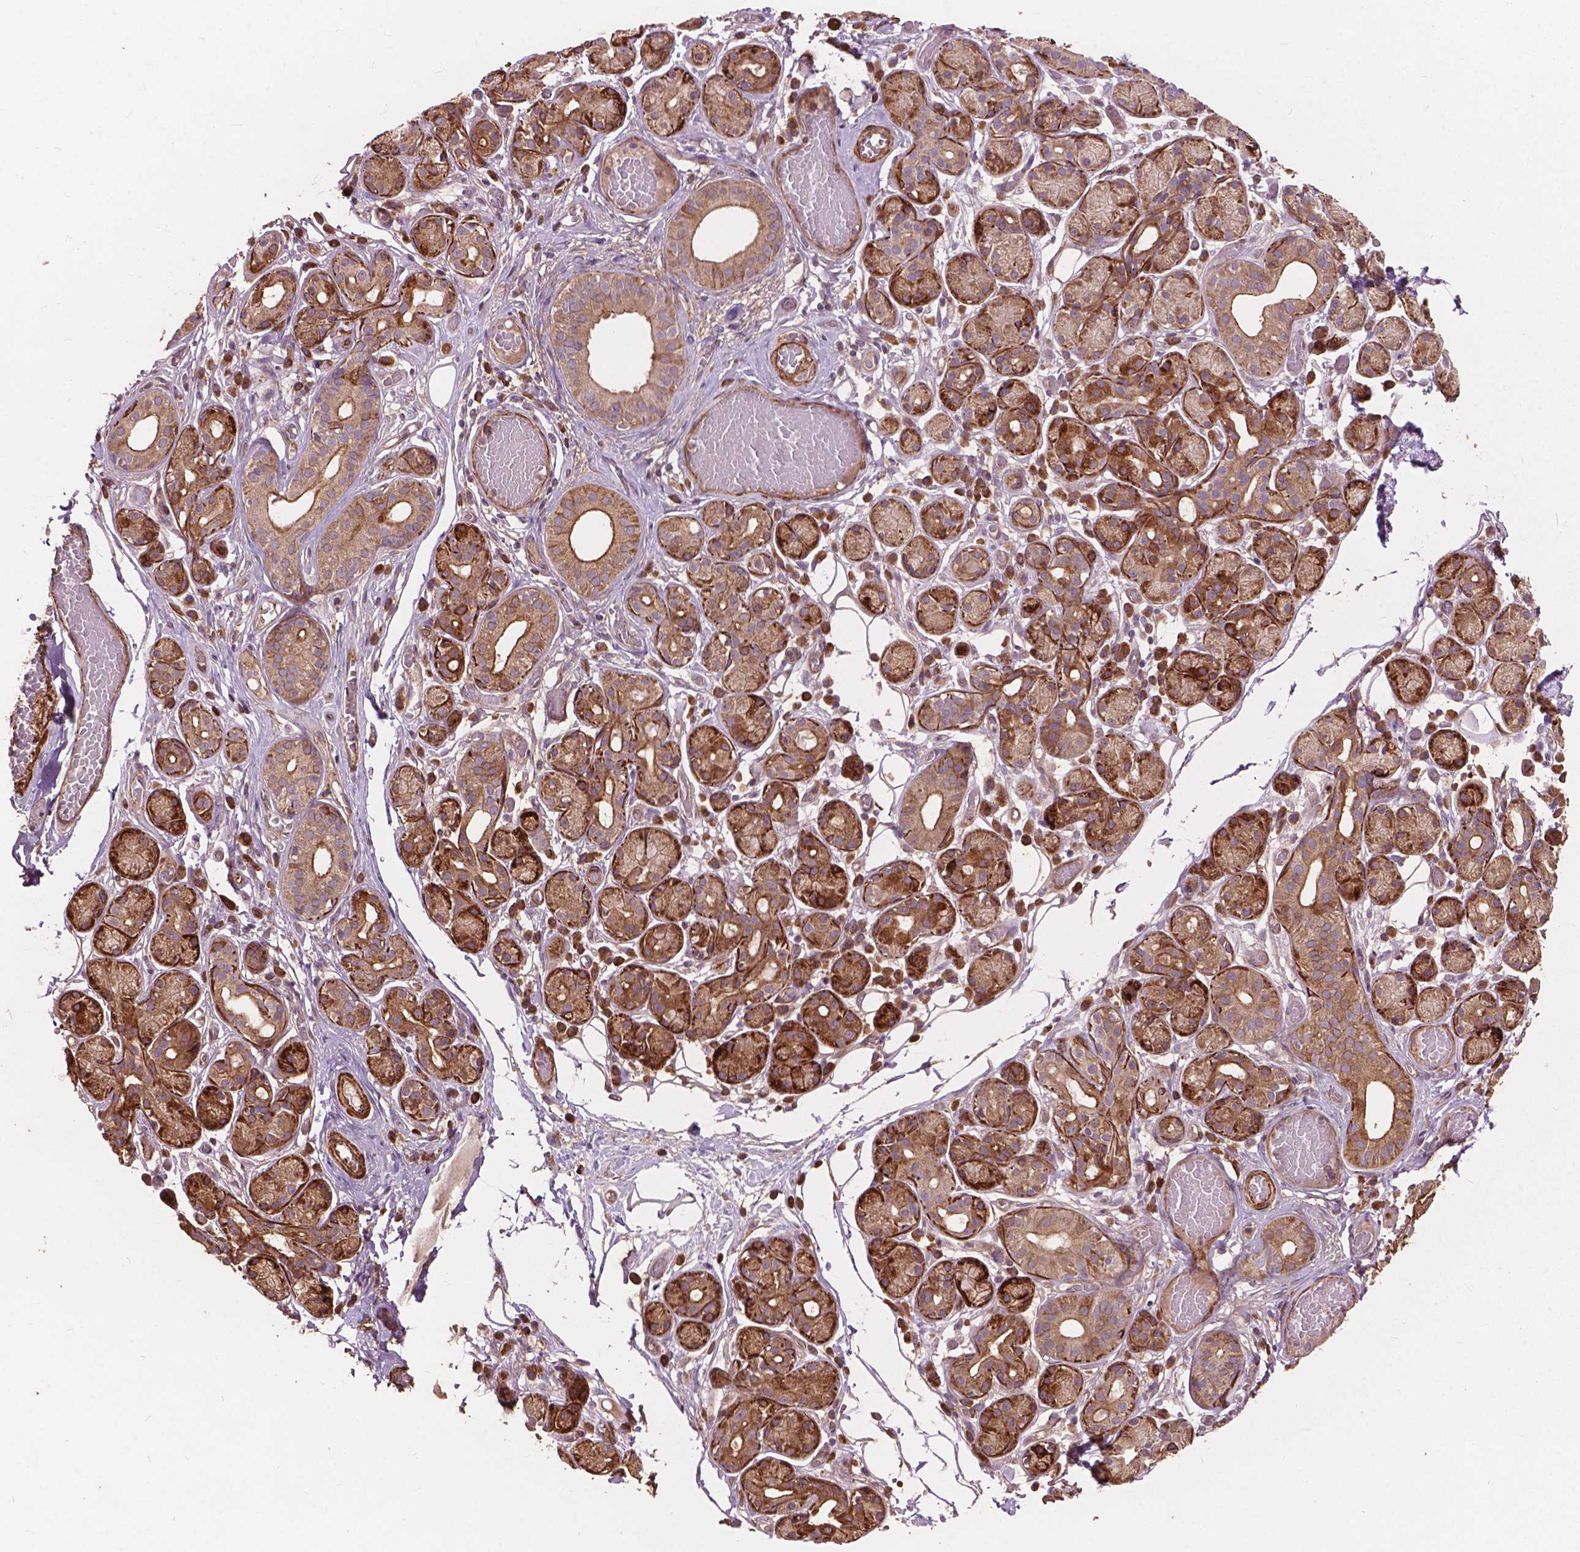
{"staining": {"intensity": "strong", "quantity": "25%-75%", "location": "cytoplasmic/membranous"}, "tissue": "salivary gland", "cell_type": "Glandular cells", "image_type": "normal", "snomed": [{"axis": "morphology", "description": "Normal tissue, NOS"}, {"axis": "topography", "description": "Salivary gland"}, {"axis": "topography", "description": "Peripheral nerve tissue"}], "caption": "This micrograph exhibits immunohistochemistry staining of benign human salivary gland, with high strong cytoplasmic/membranous positivity in about 25%-75% of glandular cells.", "gene": "FNIP1", "patient": {"sex": "male", "age": 71}}